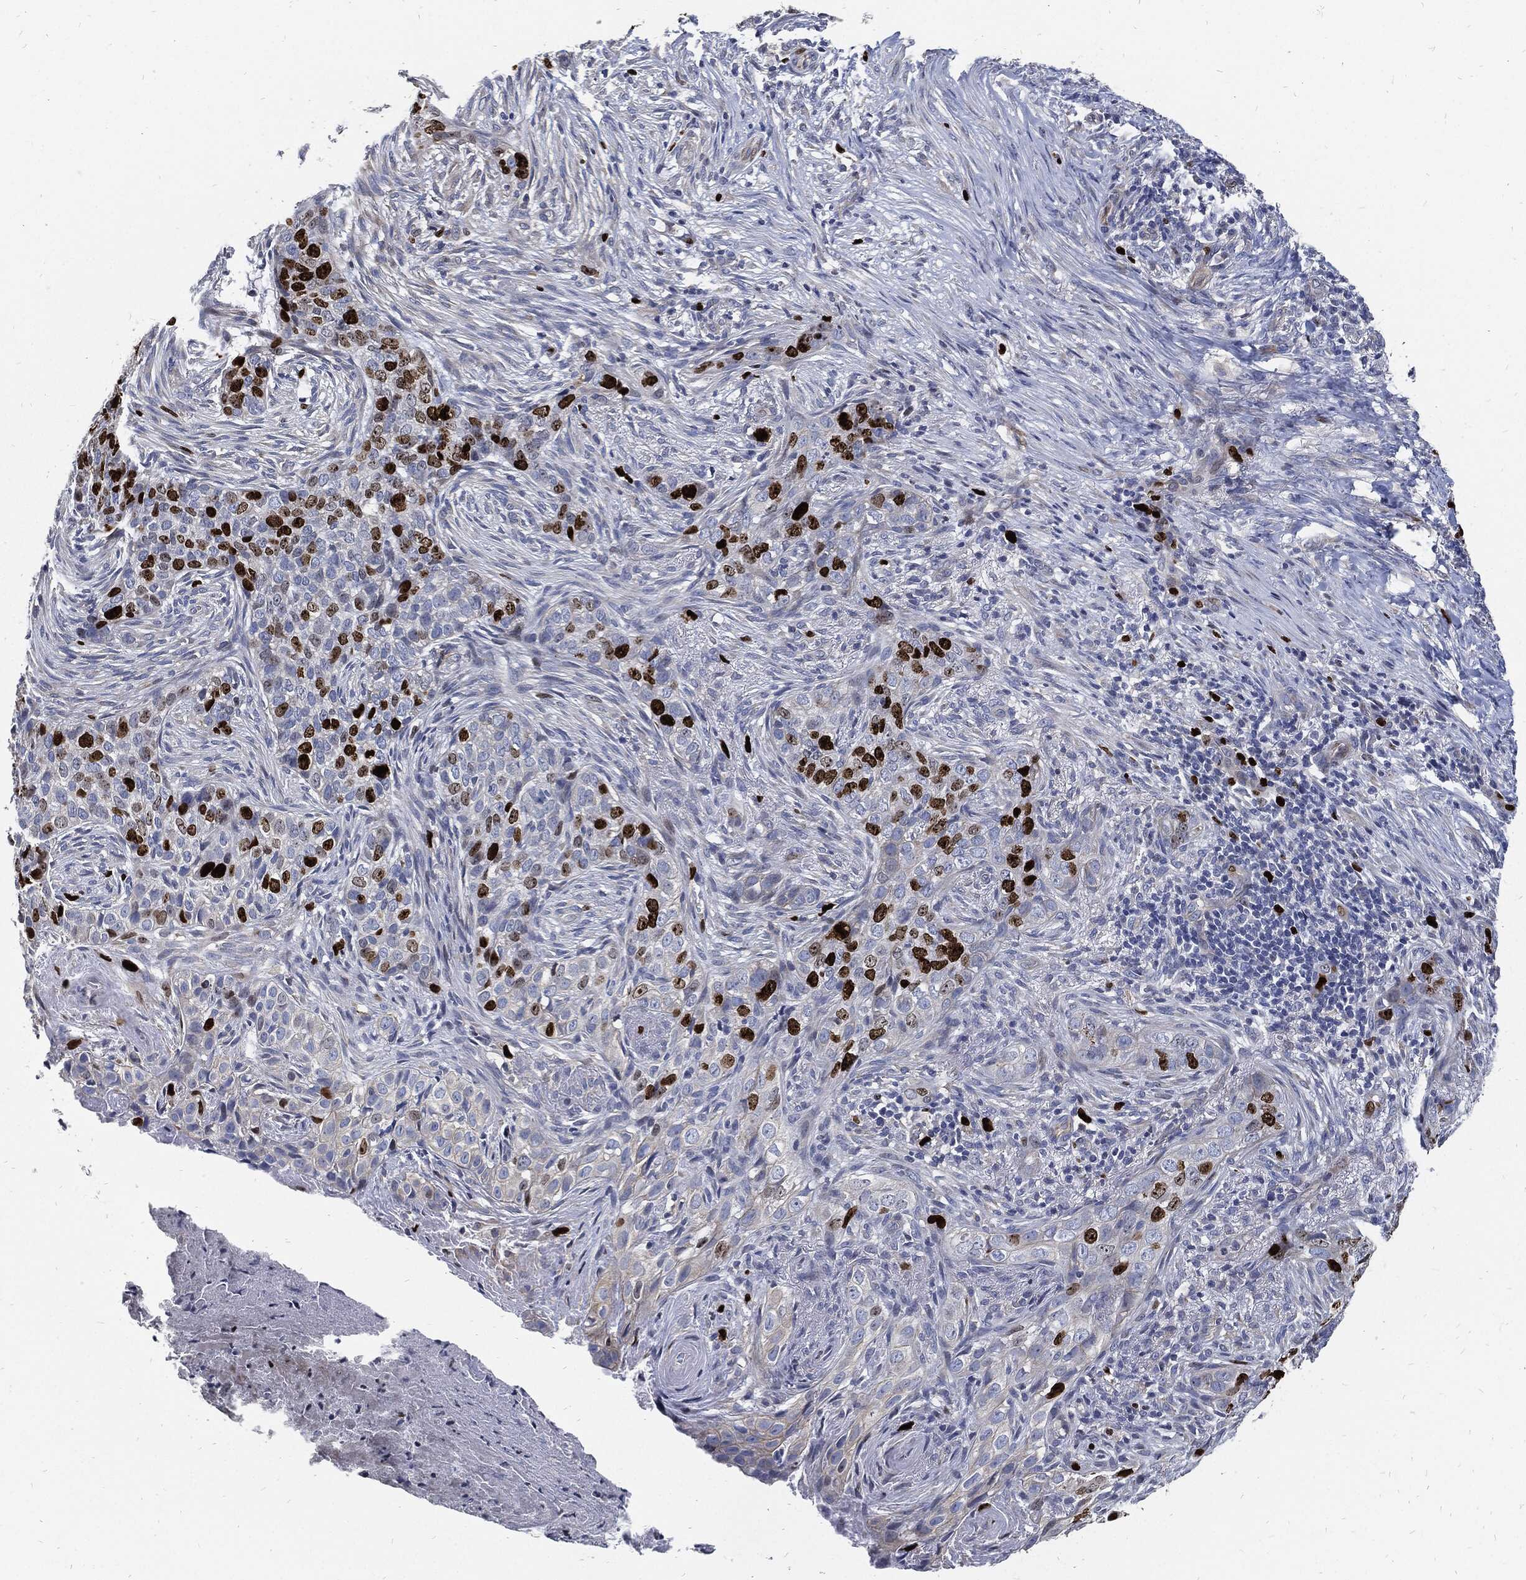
{"staining": {"intensity": "strong", "quantity": "<25%", "location": "nuclear"}, "tissue": "skin cancer", "cell_type": "Tumor cells", "image_type": "cancer", "snomed": [{"axis": "morphology", "description": "Squamous cell carcinoma, NOS"}, {"axis": "topography", "description": "Skin"}], "caption": "Strong nuclear protein staining is seen in about <25% of tumor cells in skin cancer.", "gene": "MKI67", "patient": {"sex": "male", "age": 88}}